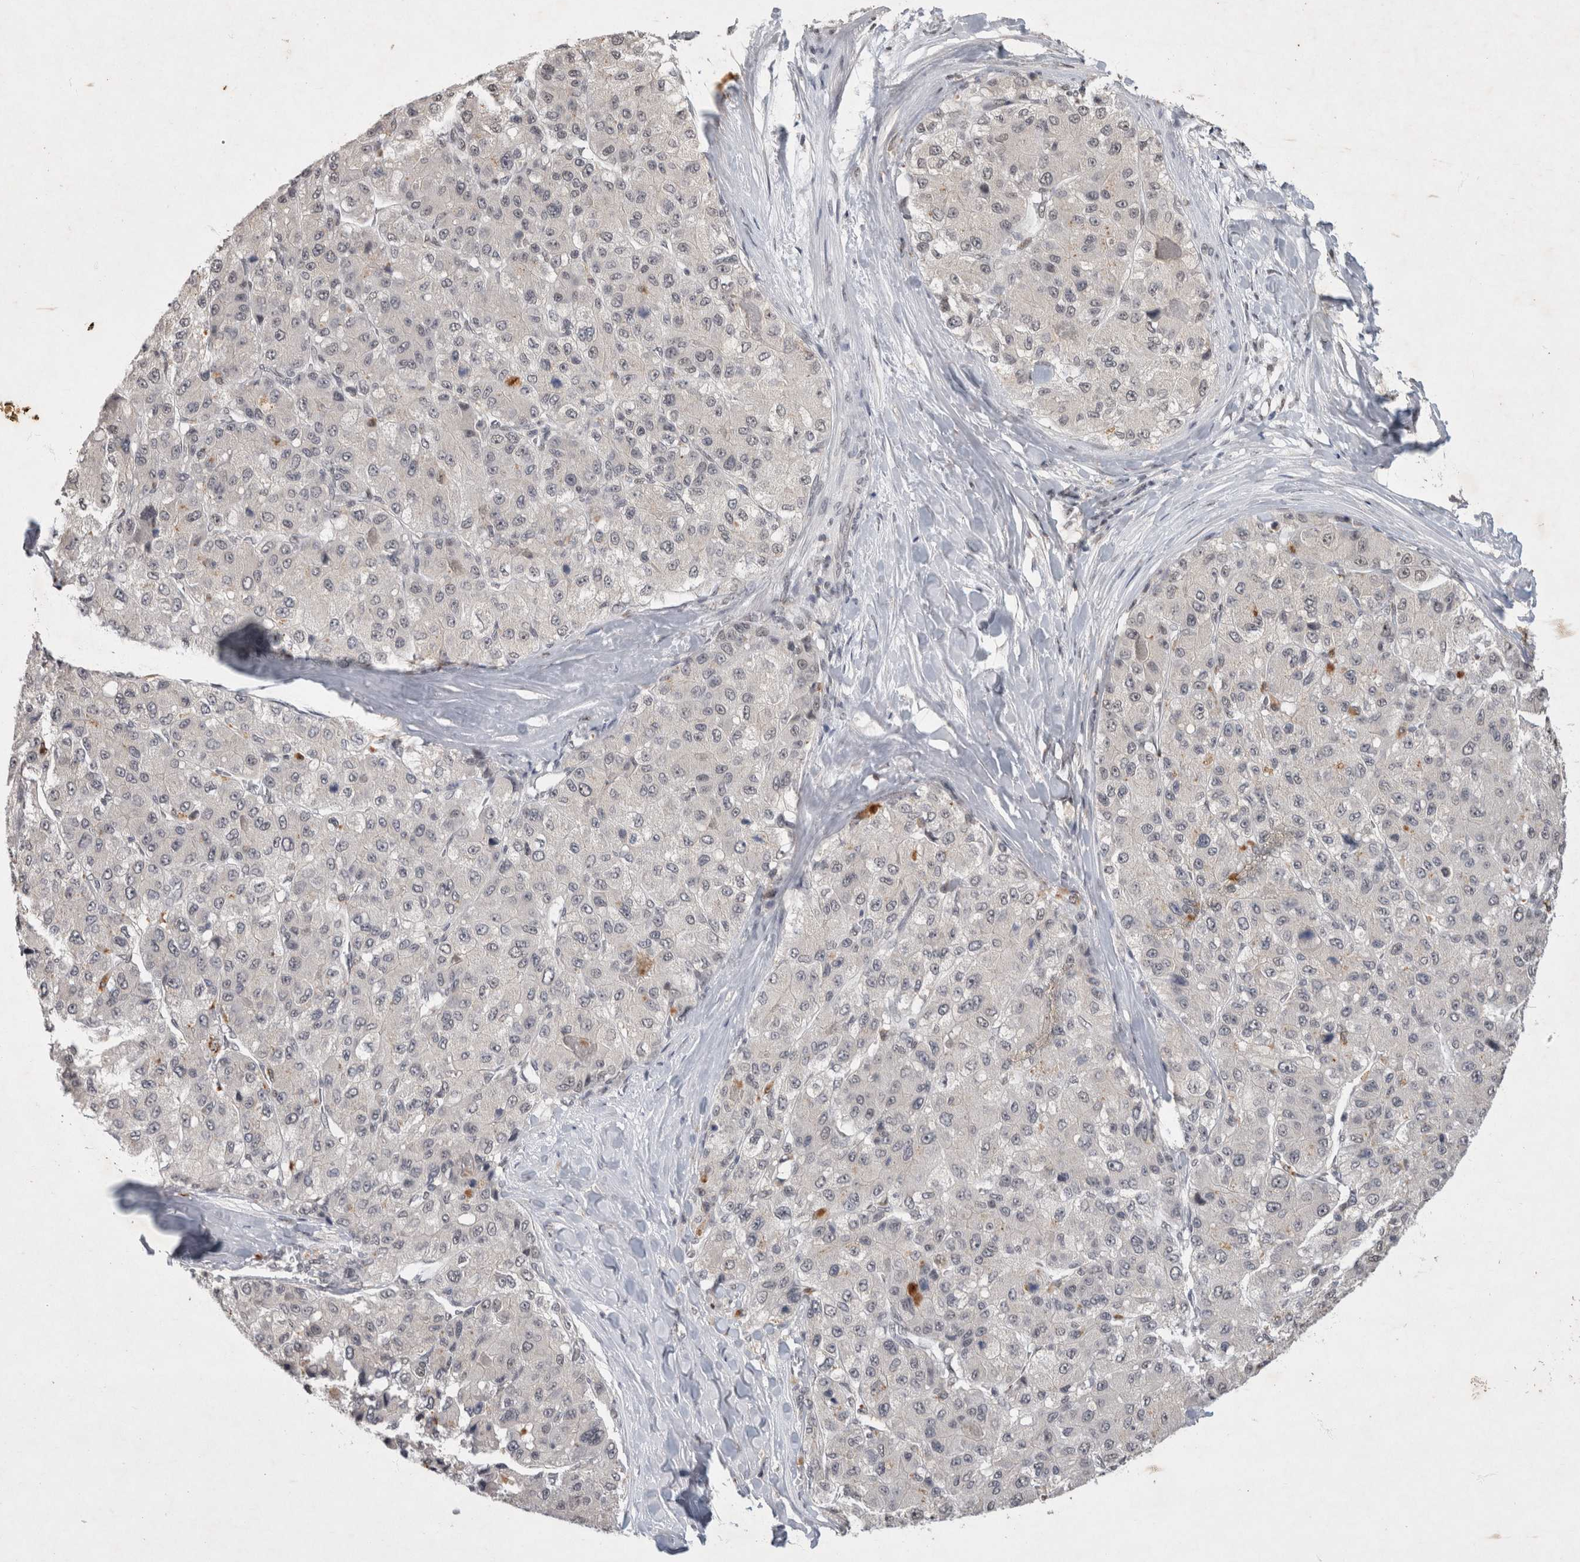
{"staining": {"intensity": "negative", "quantity": "none", "location": "none"}, "tissue": "liver cancer", "cell_type": "Tumor cells", "image_type": "cancer", "snomed": [{"axis": "morphology", "description": "Carcinoma, Hepatocellular, NOS"}, {"axis": "topography", "description": "Liver"}], "caption": "Immunohistochemical staining of human liver hepatocellular carcinoma reveals no significant staining in tumor cells.", "gene": "XRCC5", "patient": {"sex": "male", "age": 80}}